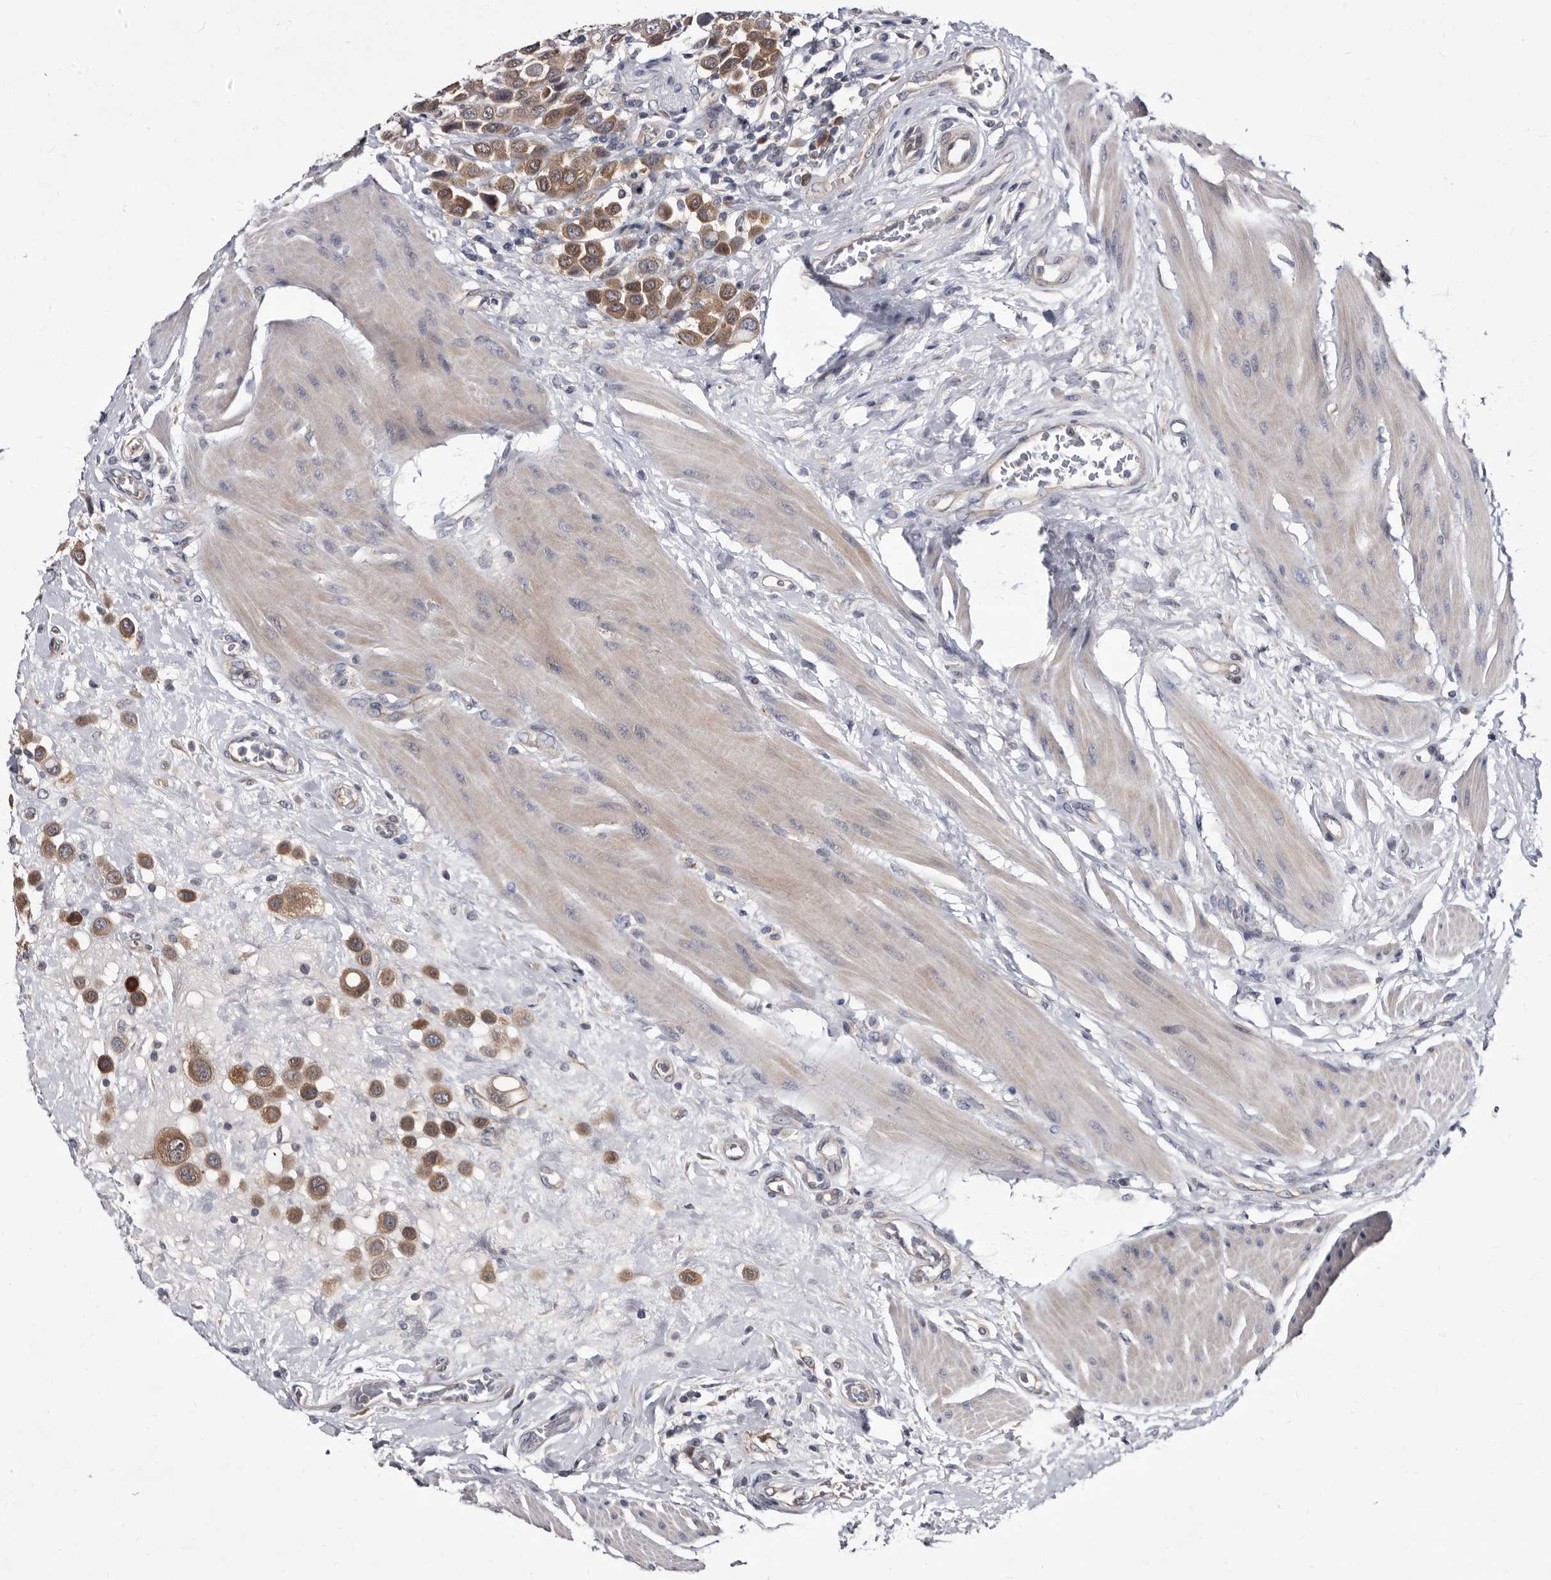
{"staining": {"intensity": "moderate", "quantity": ">75%", "location": "cytoplasmic/membranous"}, "tissue": "urothelial cancer", "cell_type": "Tumor cells", "image_type": "cancer", "snomed": [{"axis": "morphology", "description": "Urothelial carcinoma, High grade"}, {"axis": "topography", "description": "Urinary bladder"}], "caption": "A histopathology image of urothelial cancer stained for a protein displays moderate cytoplasmic/membranous brown staining in tumor cells.", "gene": "ABCF2", "patient": {"sex": "male", "age": 50}}